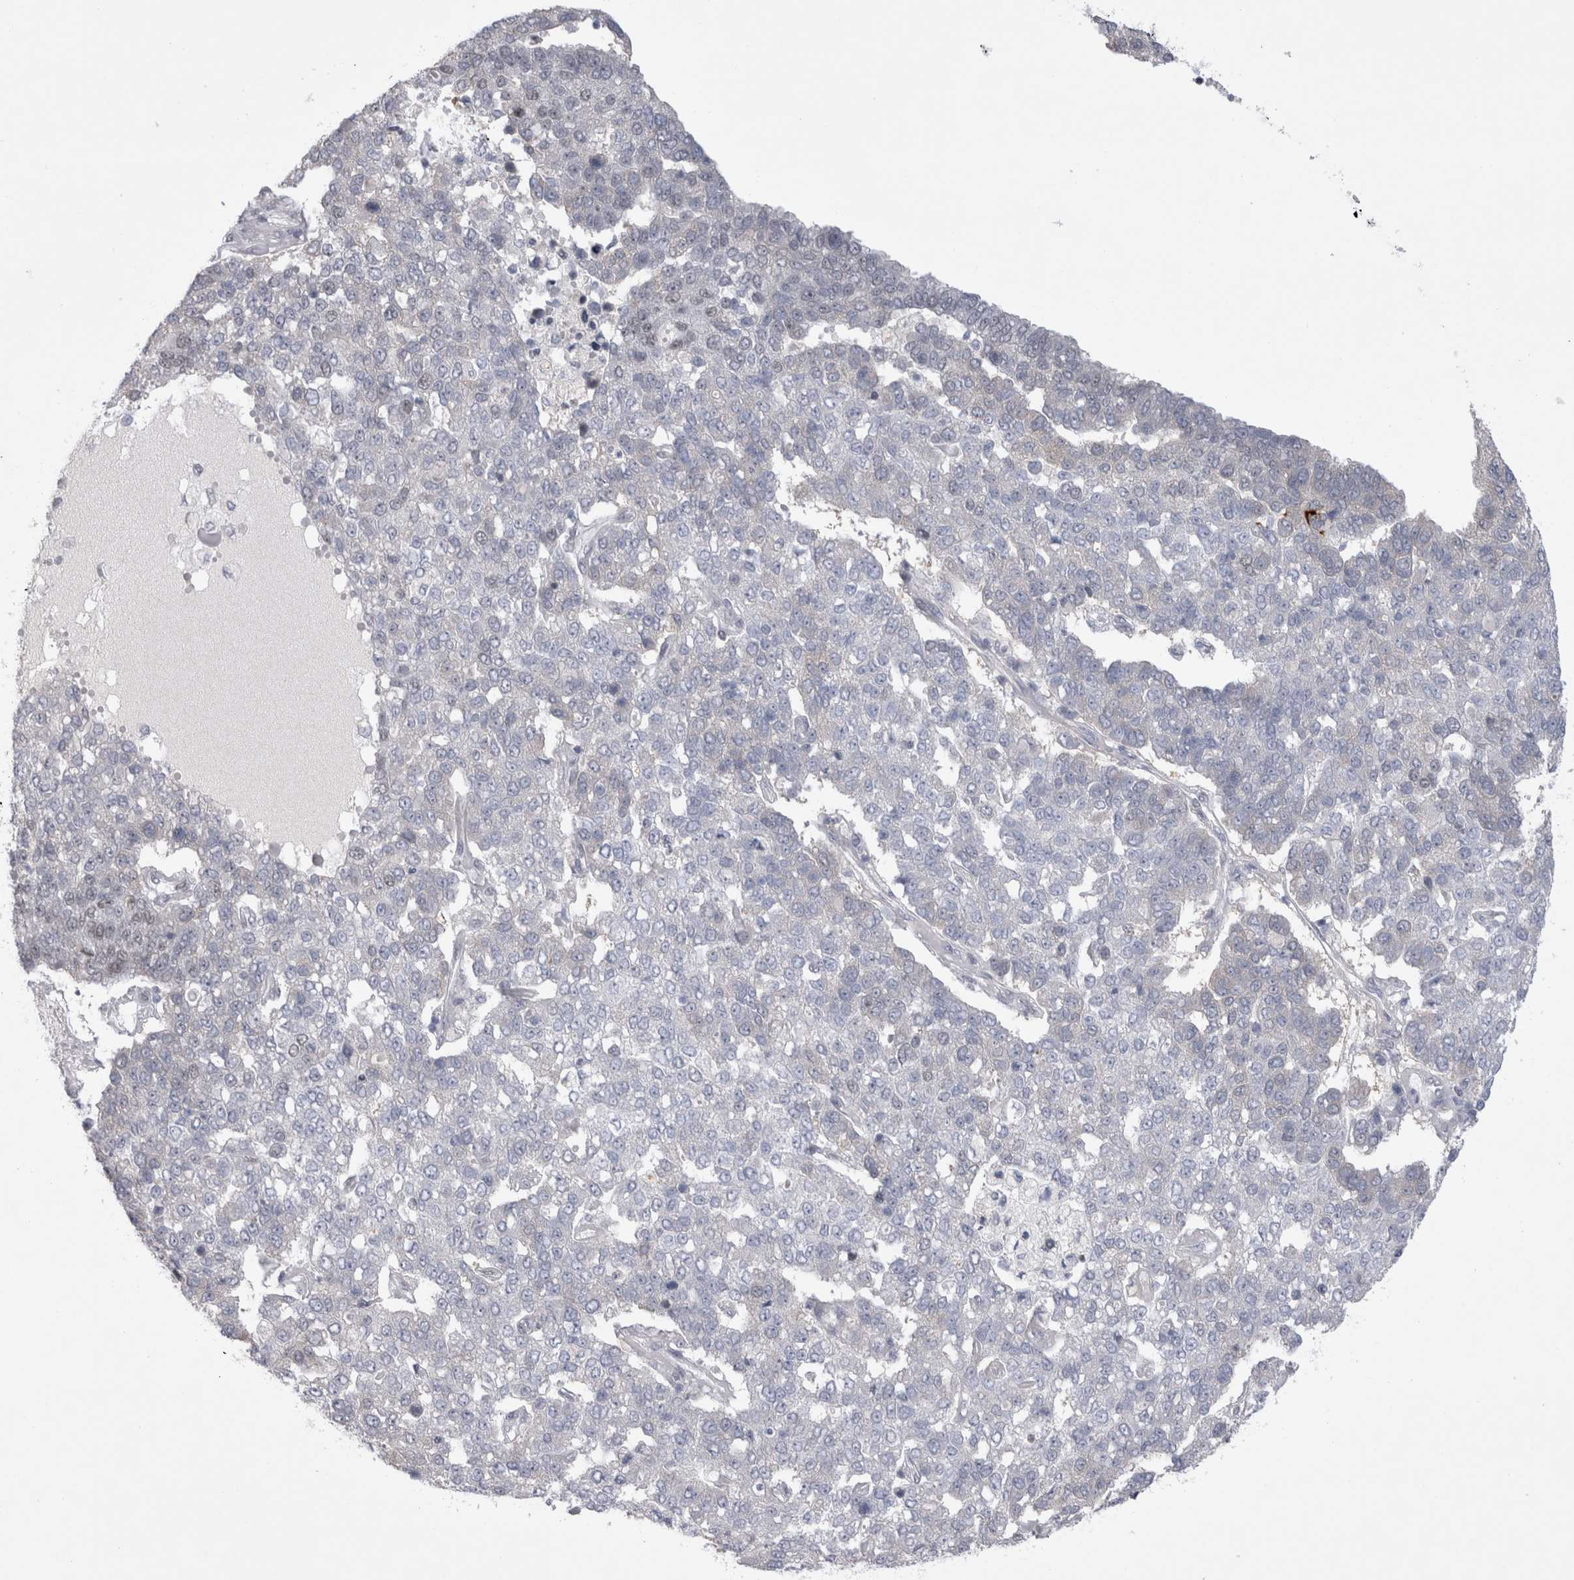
{"staining": {"intensity": "weak", "quantity": "<25%", "location": "nuclear"}, "tissue": "pancreatic cancer", "cell_type": "Tumor cells", "image_type": "cancer", "snomed": [{"axis": "morphology", "description": "Adenocarcinoma, NOS"}, {"axis": "topography", "description": "Pancreas"}], "caption": "Tumor cells show no significant protein staining in pancreatic cancer.", "gene": "API5", "patient": {"sex": "female", "age": 61}}